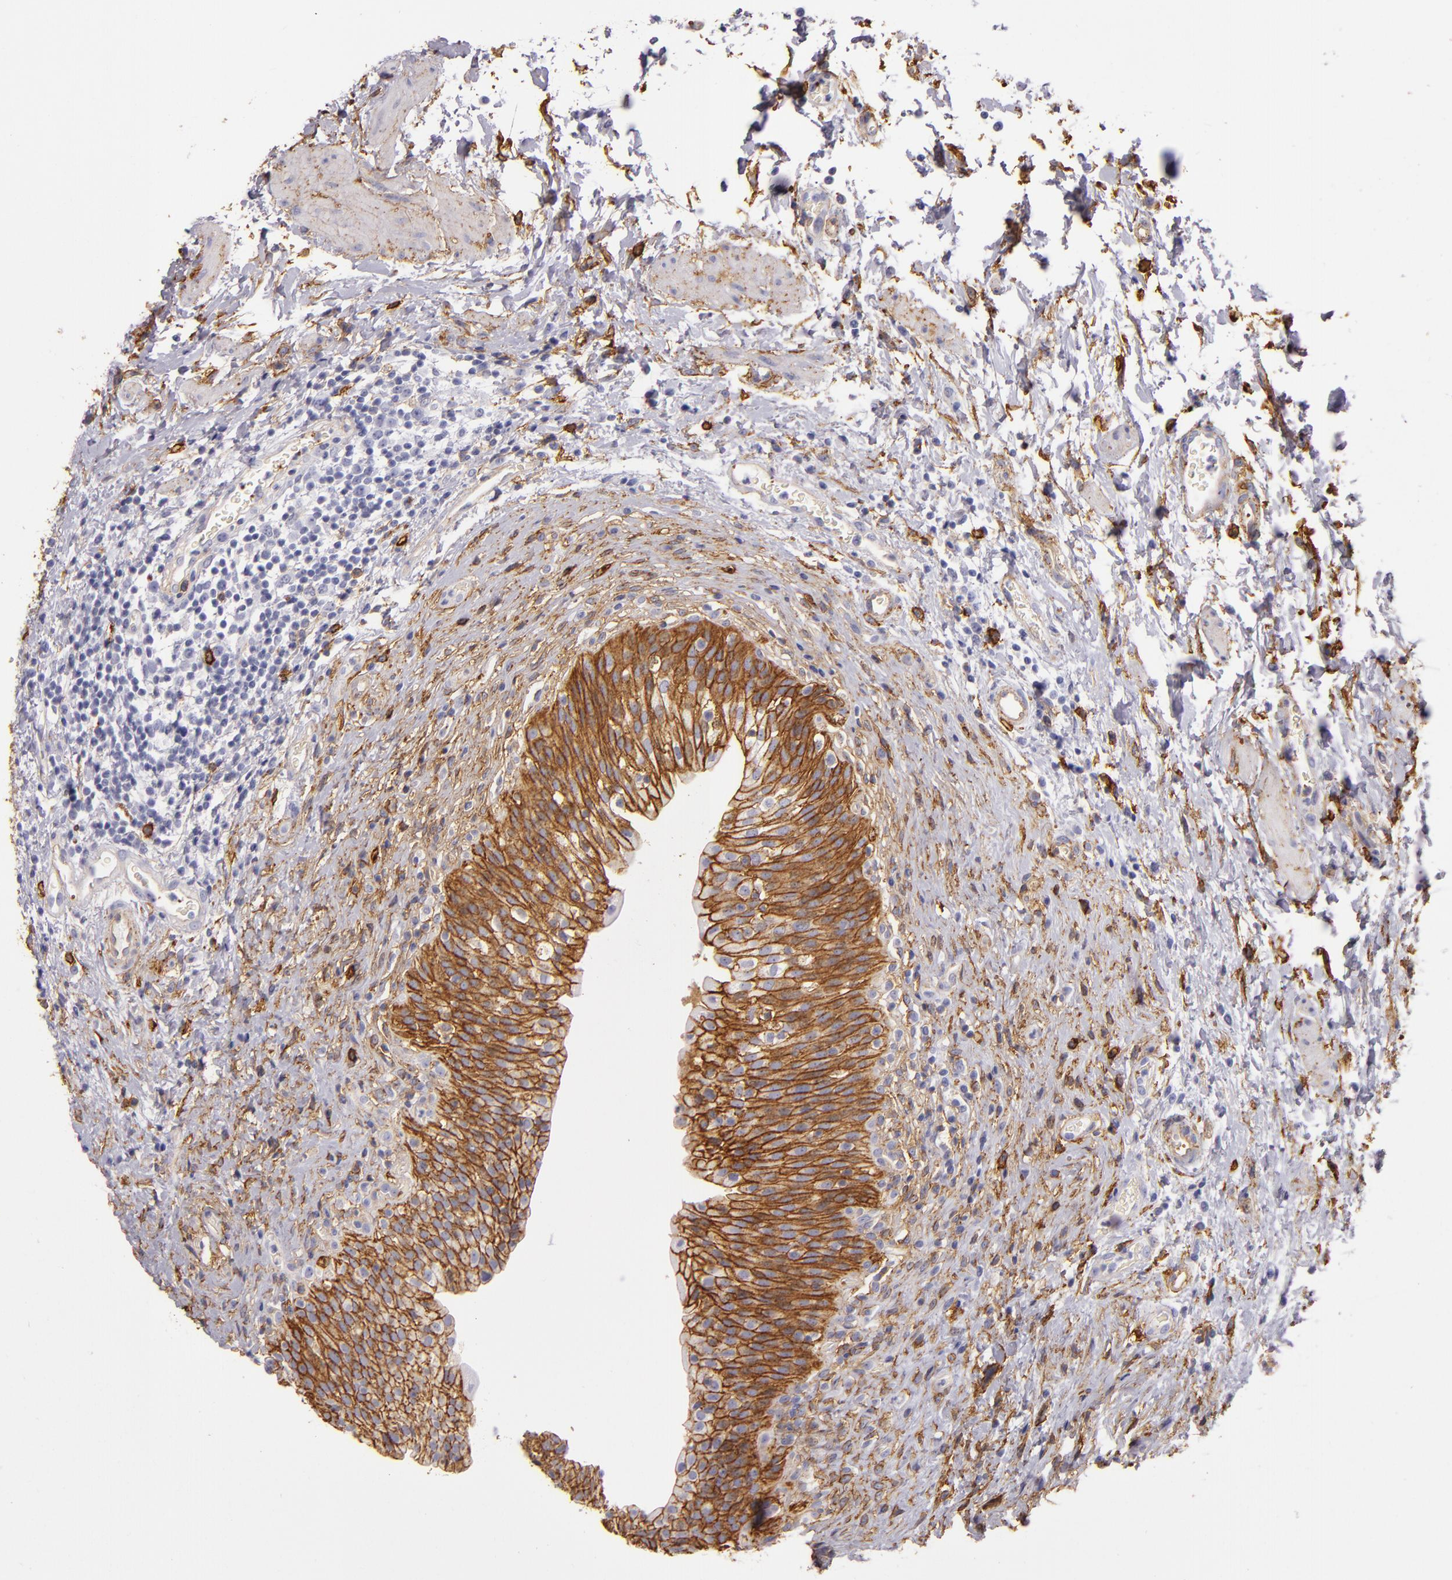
{"staining": {"intensity": "strong", "quantity": ">75%", "location": "cytoplasmic/membranous"}, "tissue": "urinary bladder", "cell_type": "Urothelial cells", "image_type": "normal", "snomed": [{"axis": "morphology", "description": "Normal tissue, NOS"}, {"axis": "topography", "description": "Urinary bladder"}], "caption": "Brown immunohistochemical staining in benign human urinary bladder demonstrates strong cytoplasmic/membranous expression in approximately >75% of urothelial cells.", "gene": "CD9", "patient": {"sex": "male", "age": 51}}